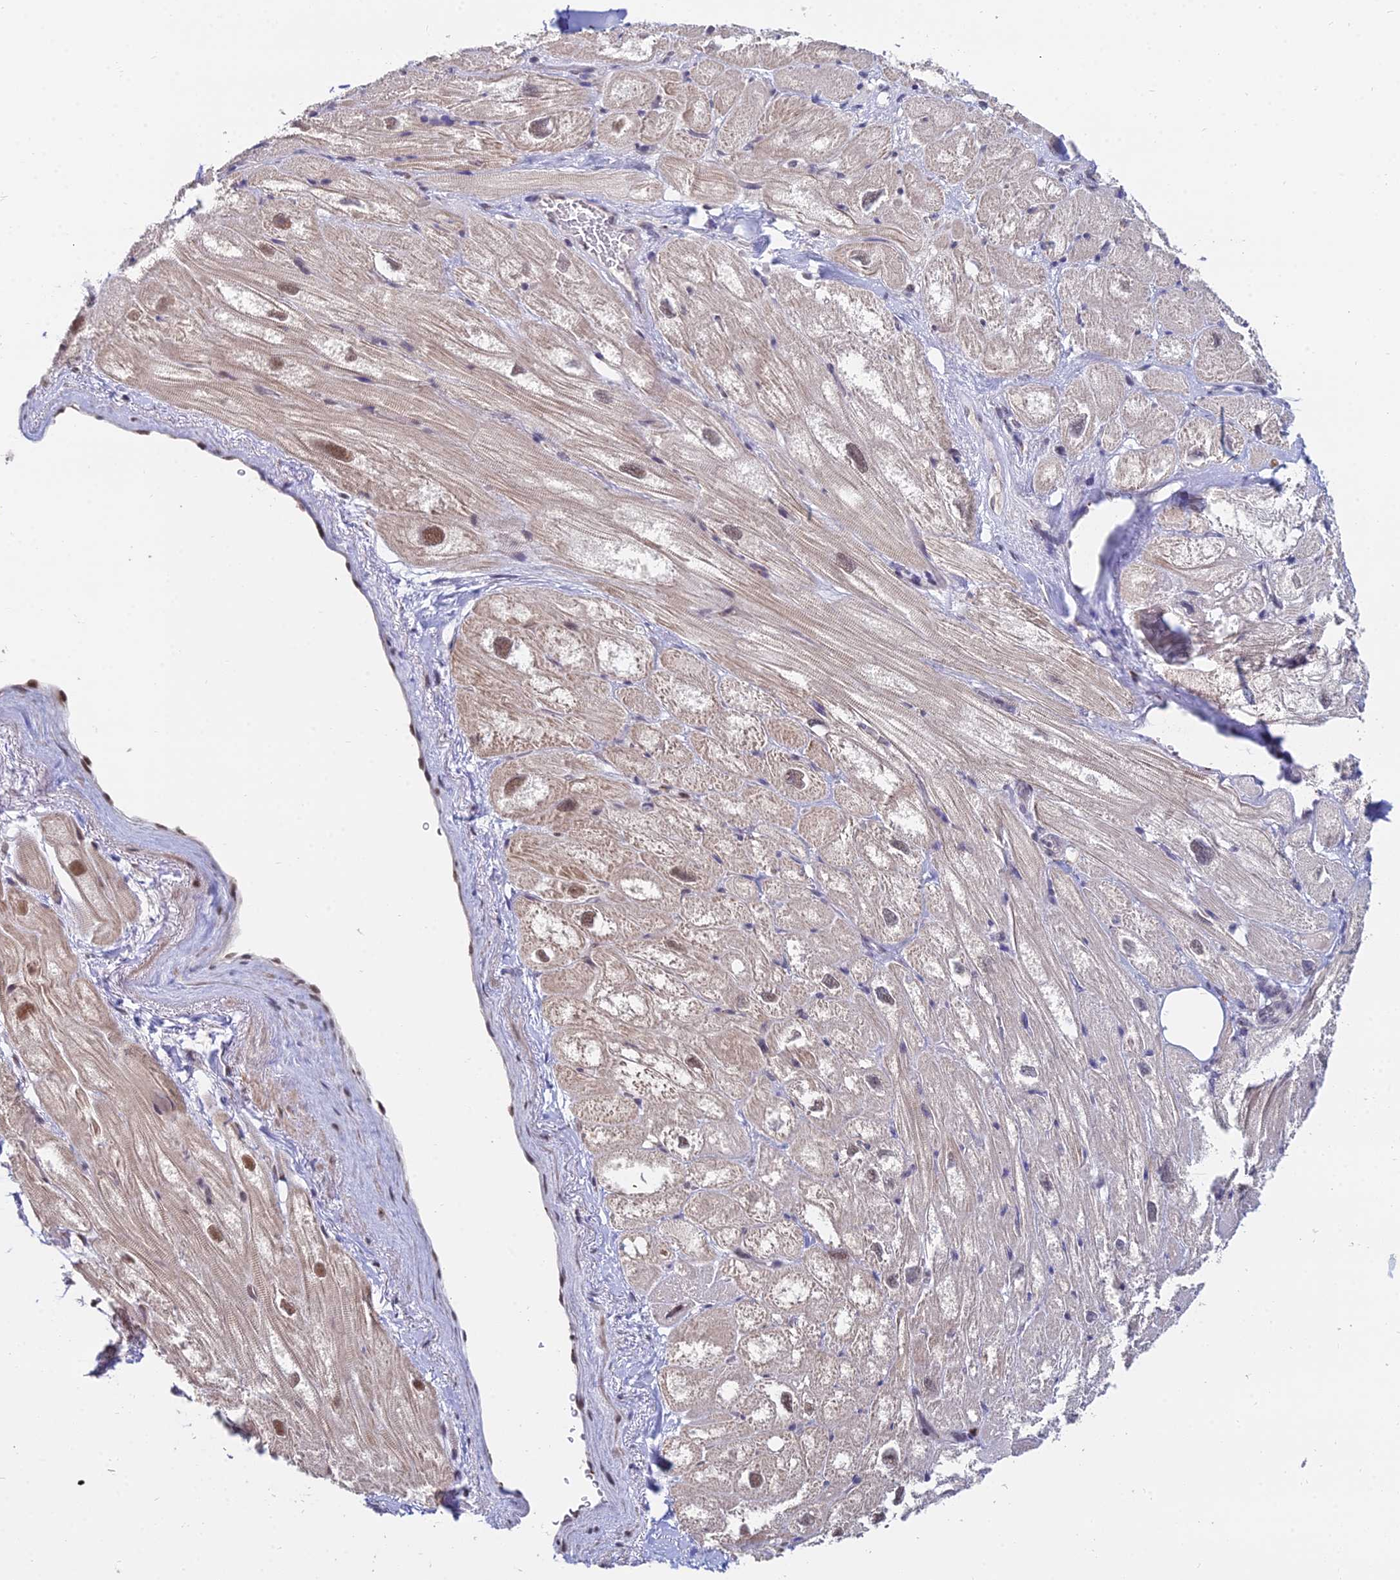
{"staining": {"intensity": "moderate", "quantity": "<25%", "location": "nuclear"}, "tissue": "heart muscle", "cell_type": "Cardiomyocytes", "image_type": "normal", "snomed": [{"axis": "morphology", "description": "Normal tissue, NOS"}, {"axis": "topography", "description": "Heart"}], "caption": "Immunohistochemical staining of normal human heart muscle demonstrates <25% levels of moderate nuclear protein positivity in about <25% of cardiomyocytes. (DAB = brown stain, brightfield microscopy at high magnification).", "gene": "THOC3", "patient": {"sex": "male", "age": 50}}